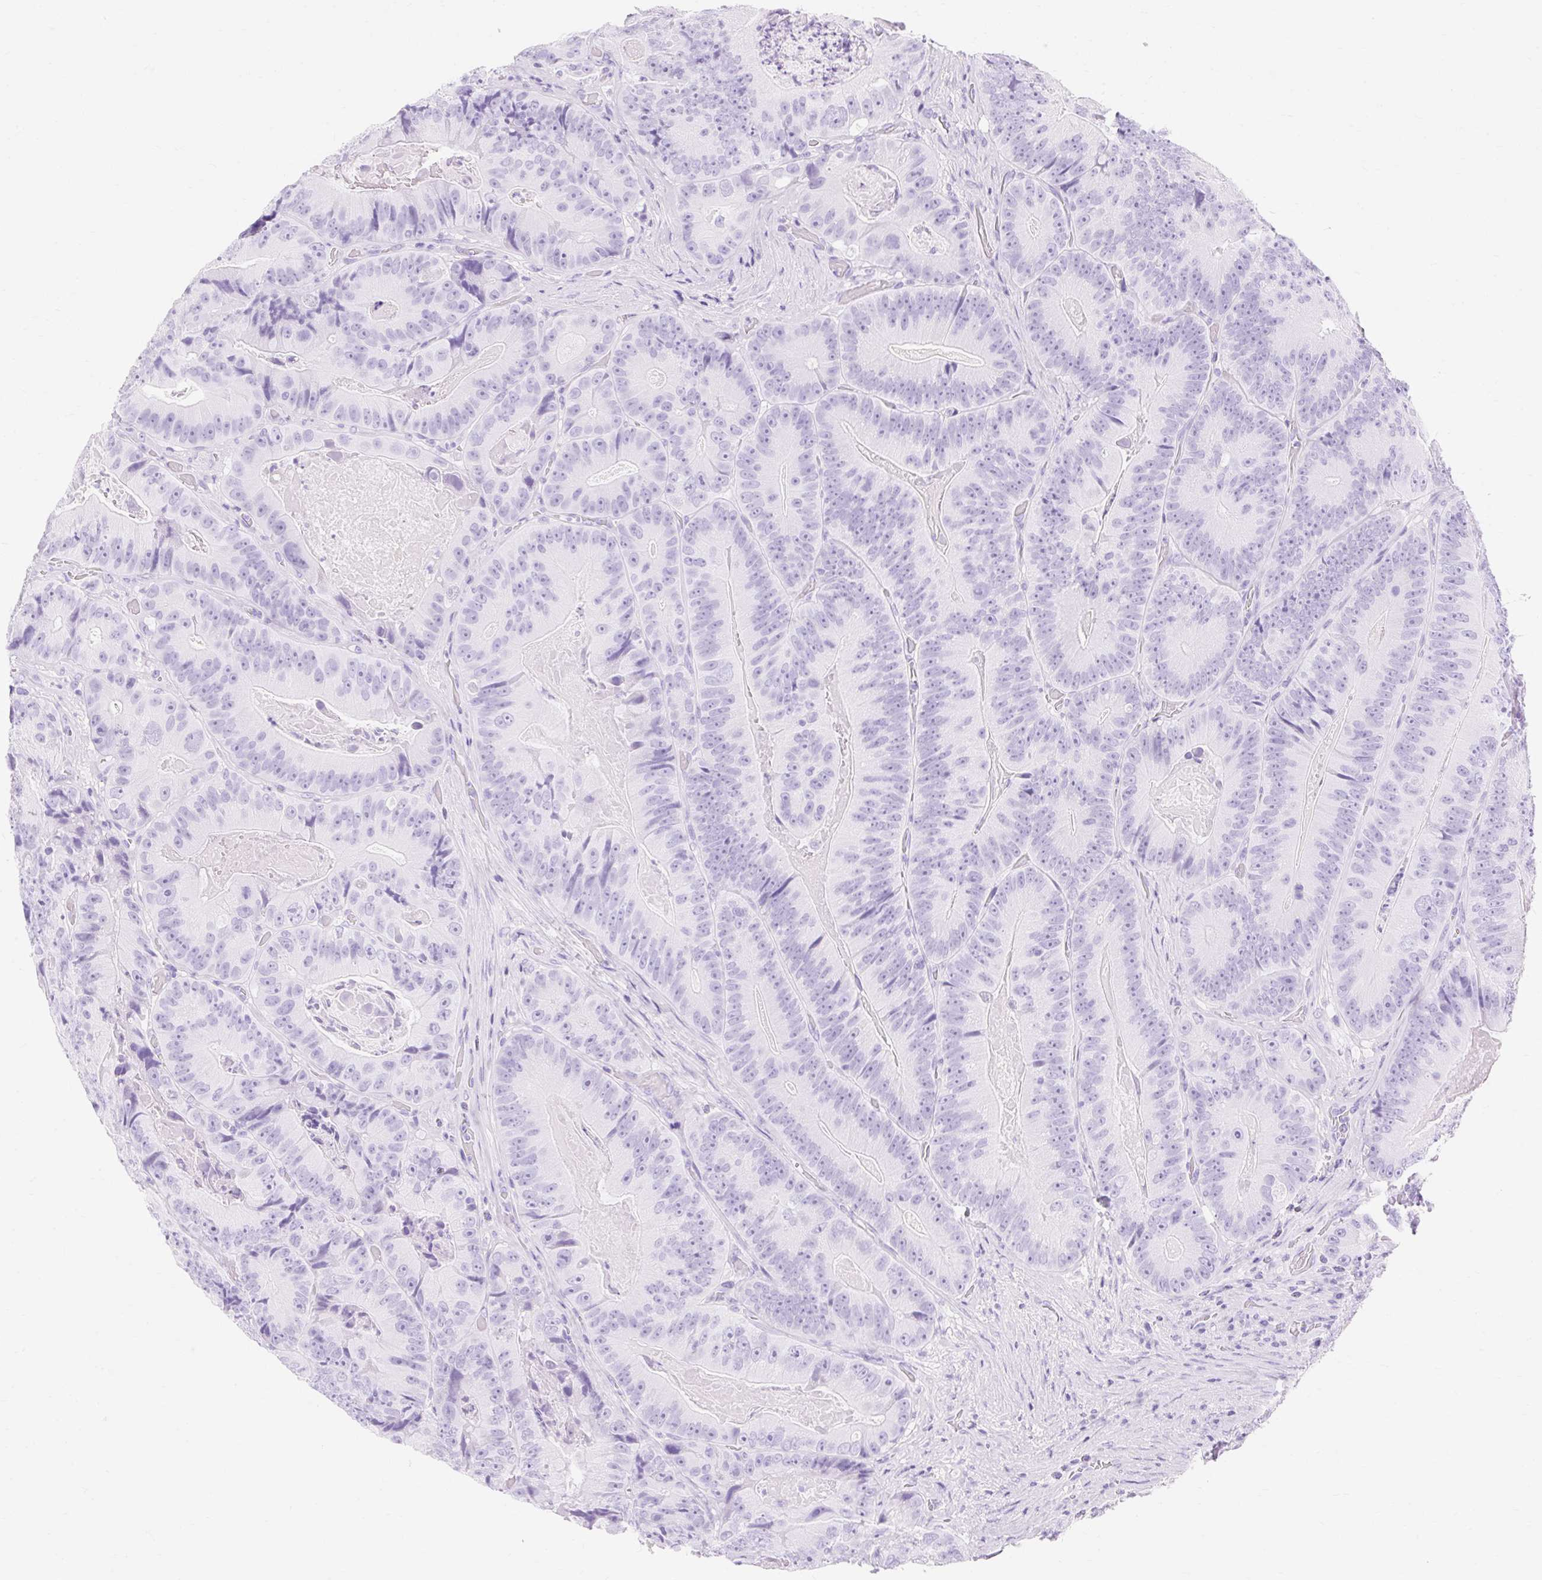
{"staining": {"intensity": "negative", "quantity": "none", "location": "none"}, "tissue": "colorectal cancer", "cell_type": "Tumor cells", "image_type": "cancer", "snomed": [{"axis": "morphology", "description": "Adenocarcinoma, NOS"}, {"axis": "topography", "description": "Colon"}], "caption": "High power microscopy histopathology image of an IHC micrograph of colorectal cancer (adenocarcinoma), revealing no significant positivity in tumor cells. (DAB immunohistochemistry (IHC), high magnification).", "gene": "MBP", "patient": {"sex": "female", "age": 86}}